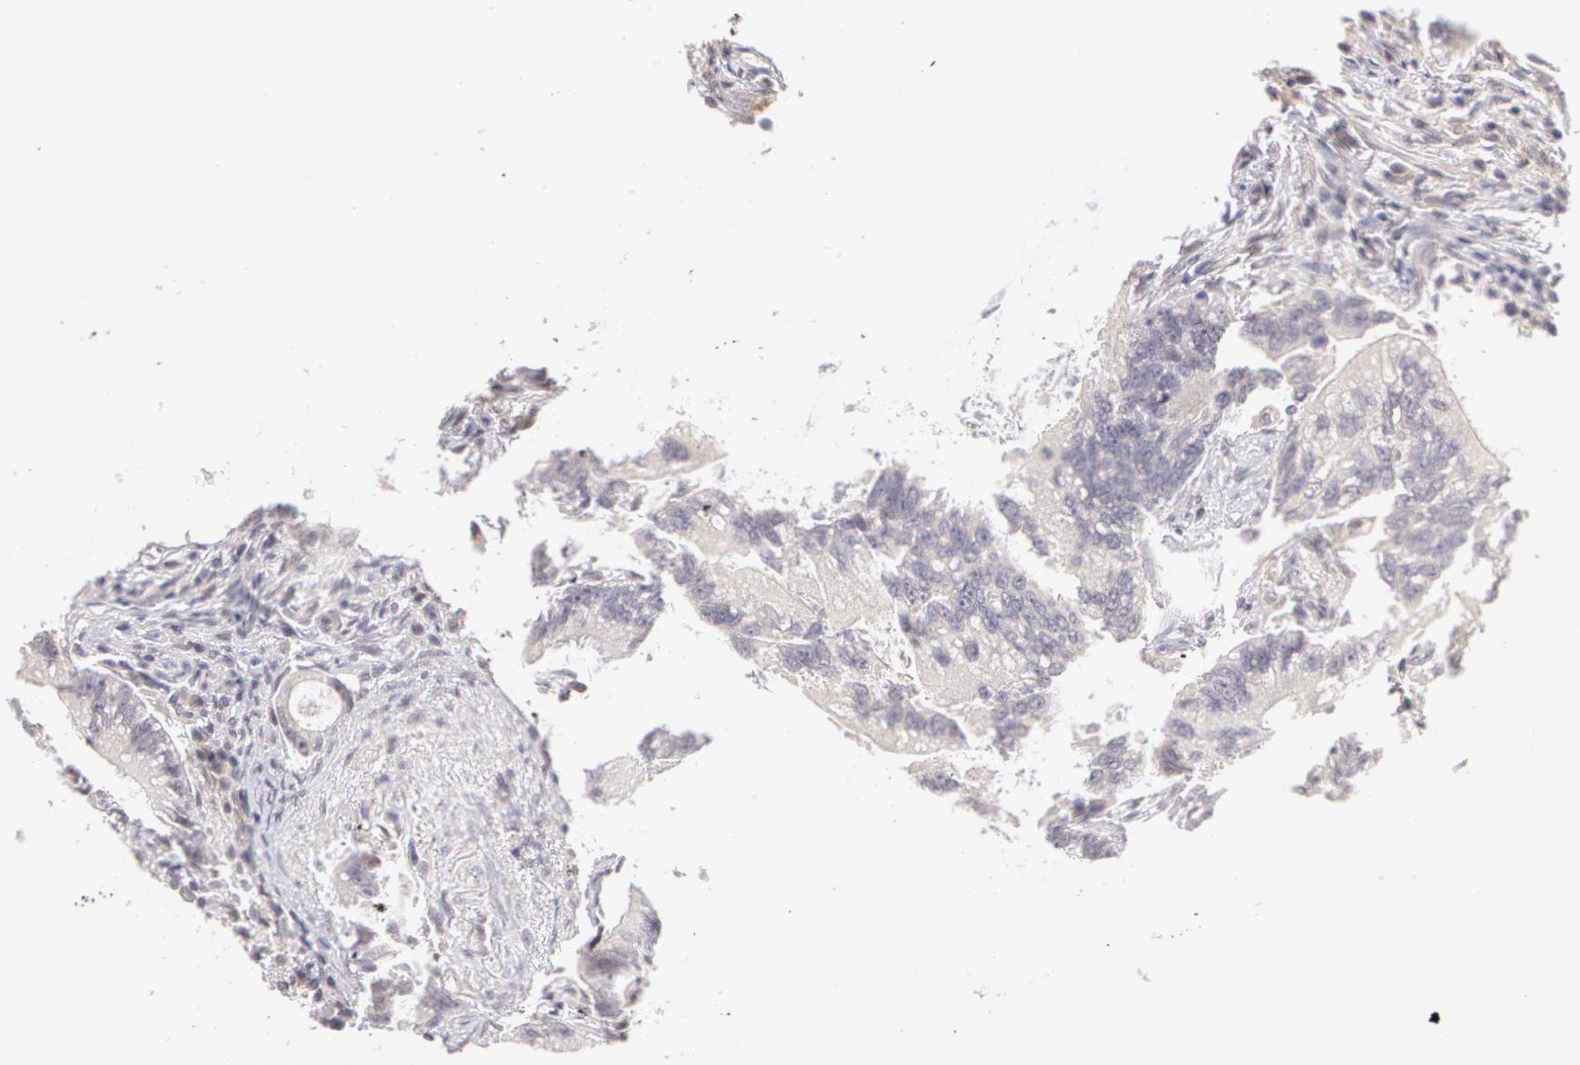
{"staining": {"intensity": "negative", "quantity": "none", "location": "none"}, "tissue": "colorectal cancer", "cell_type": "Tumor cells", "image_type": "cancer", "snomed": [{"axis": "morphology", "description": "Adenocarcinoma, NOS"}, {"axis": "topography", "description": "Rectum"}], "caption": "There is no significant positivity in tumor cells of colorectal cancer. Brightfield microscopy of immunohistochemistry stained with DAB (3,3'-diaminobenzidine) (brown) and hematoxylin (blue), captured at high magnification.", "gene": "ZNF597", "patient": {"sex": "female", "age": 81}}